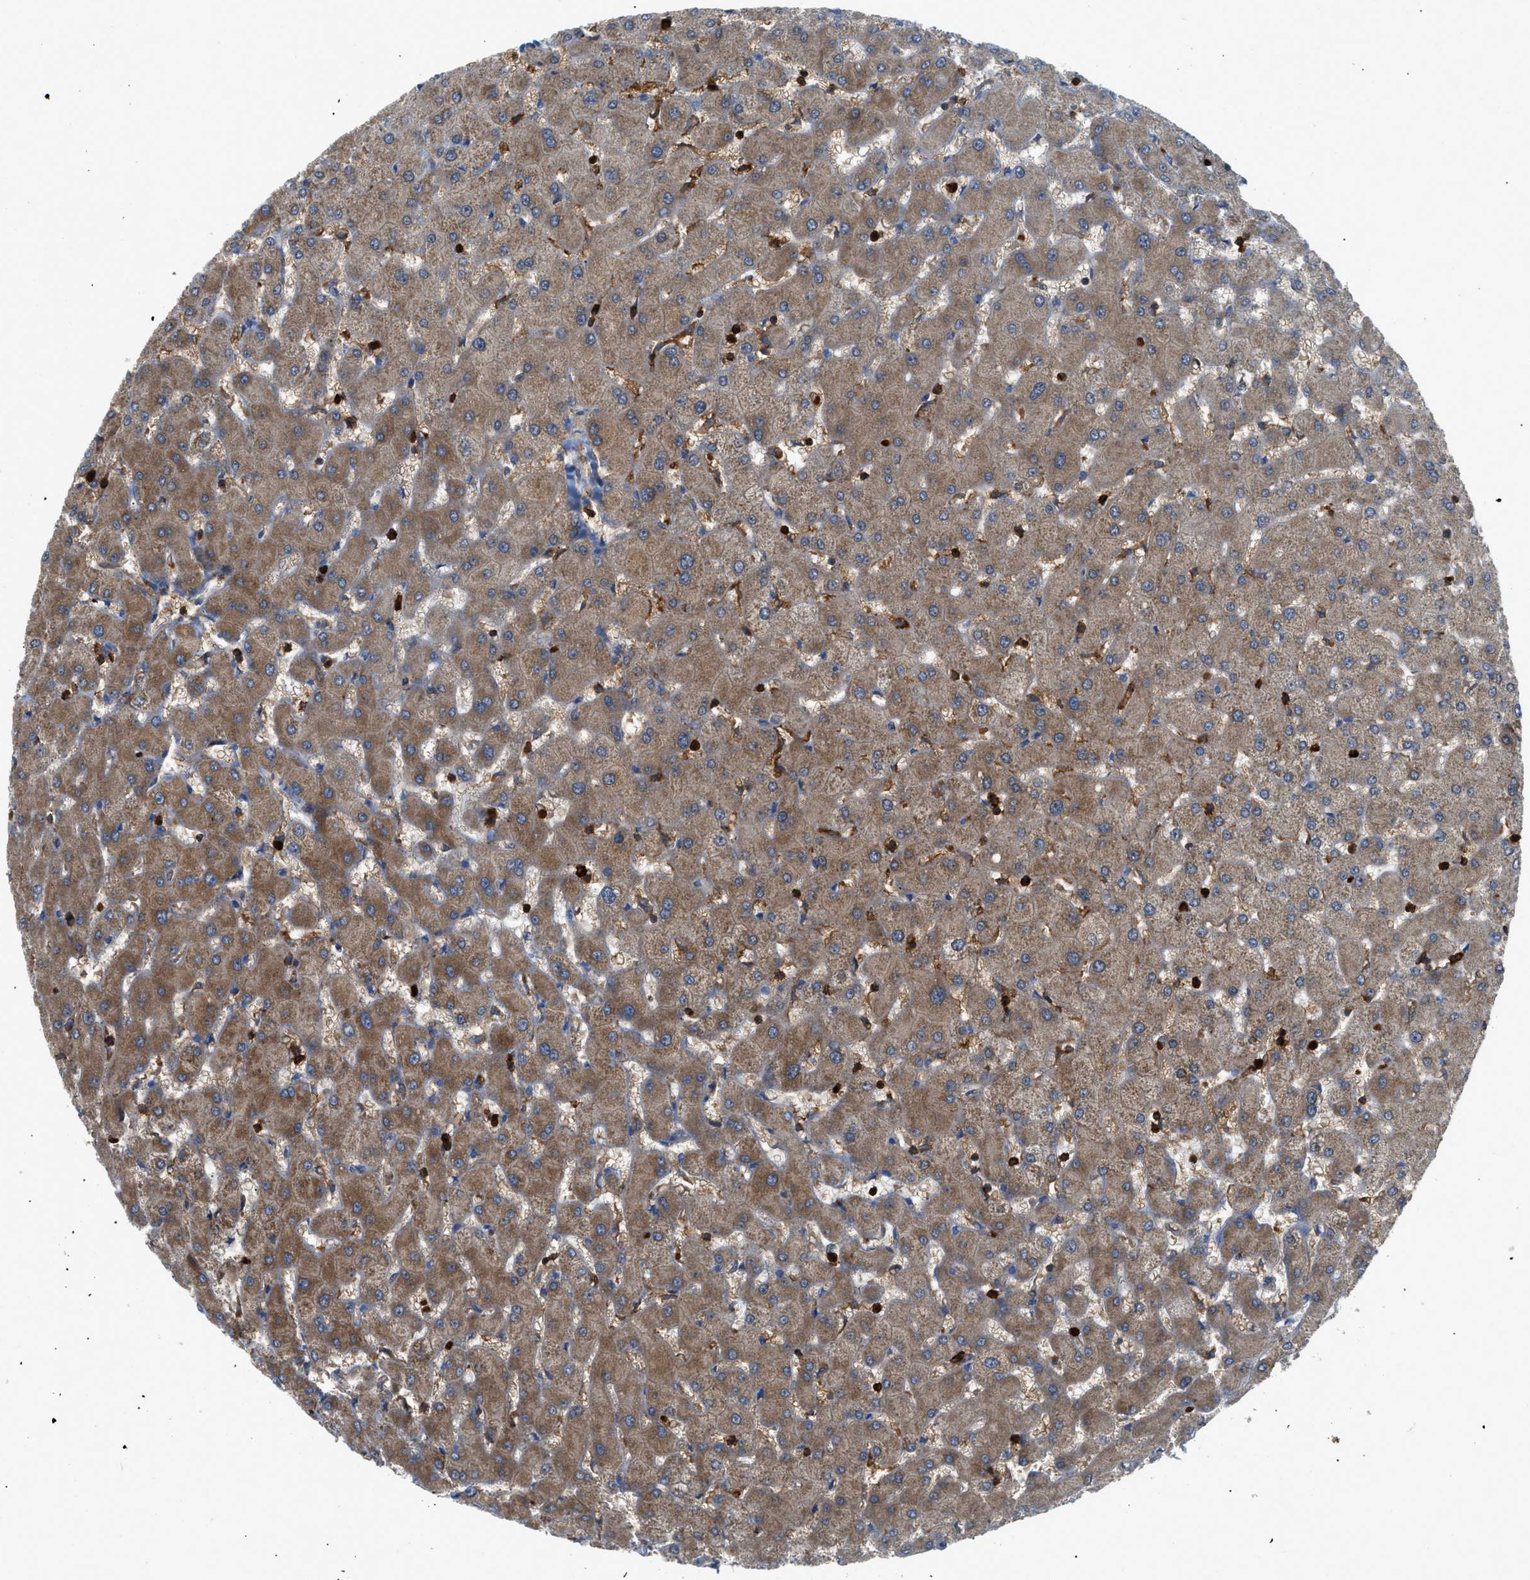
{"staining": {"intensity": "moderate", "quantity": "<25%", "location": "cytoplasmic/membranous"}, "tissue": "liver", "cell_type": "Cholangiocytes", "image_type": "normal", "snomed": [{"axis": "morphology", "description": "Normal tissue, NOS"}, {"axis": "topography", "description": "Liver"}], "caption": "Immunohistochemical staining of unremarkable liver shows moderate cytoplasmic/membranous protein staining in approximately <25% of cholangiocytes.", "gene": "GPAT4", "patient": {"sex": "female", "age": 63}}